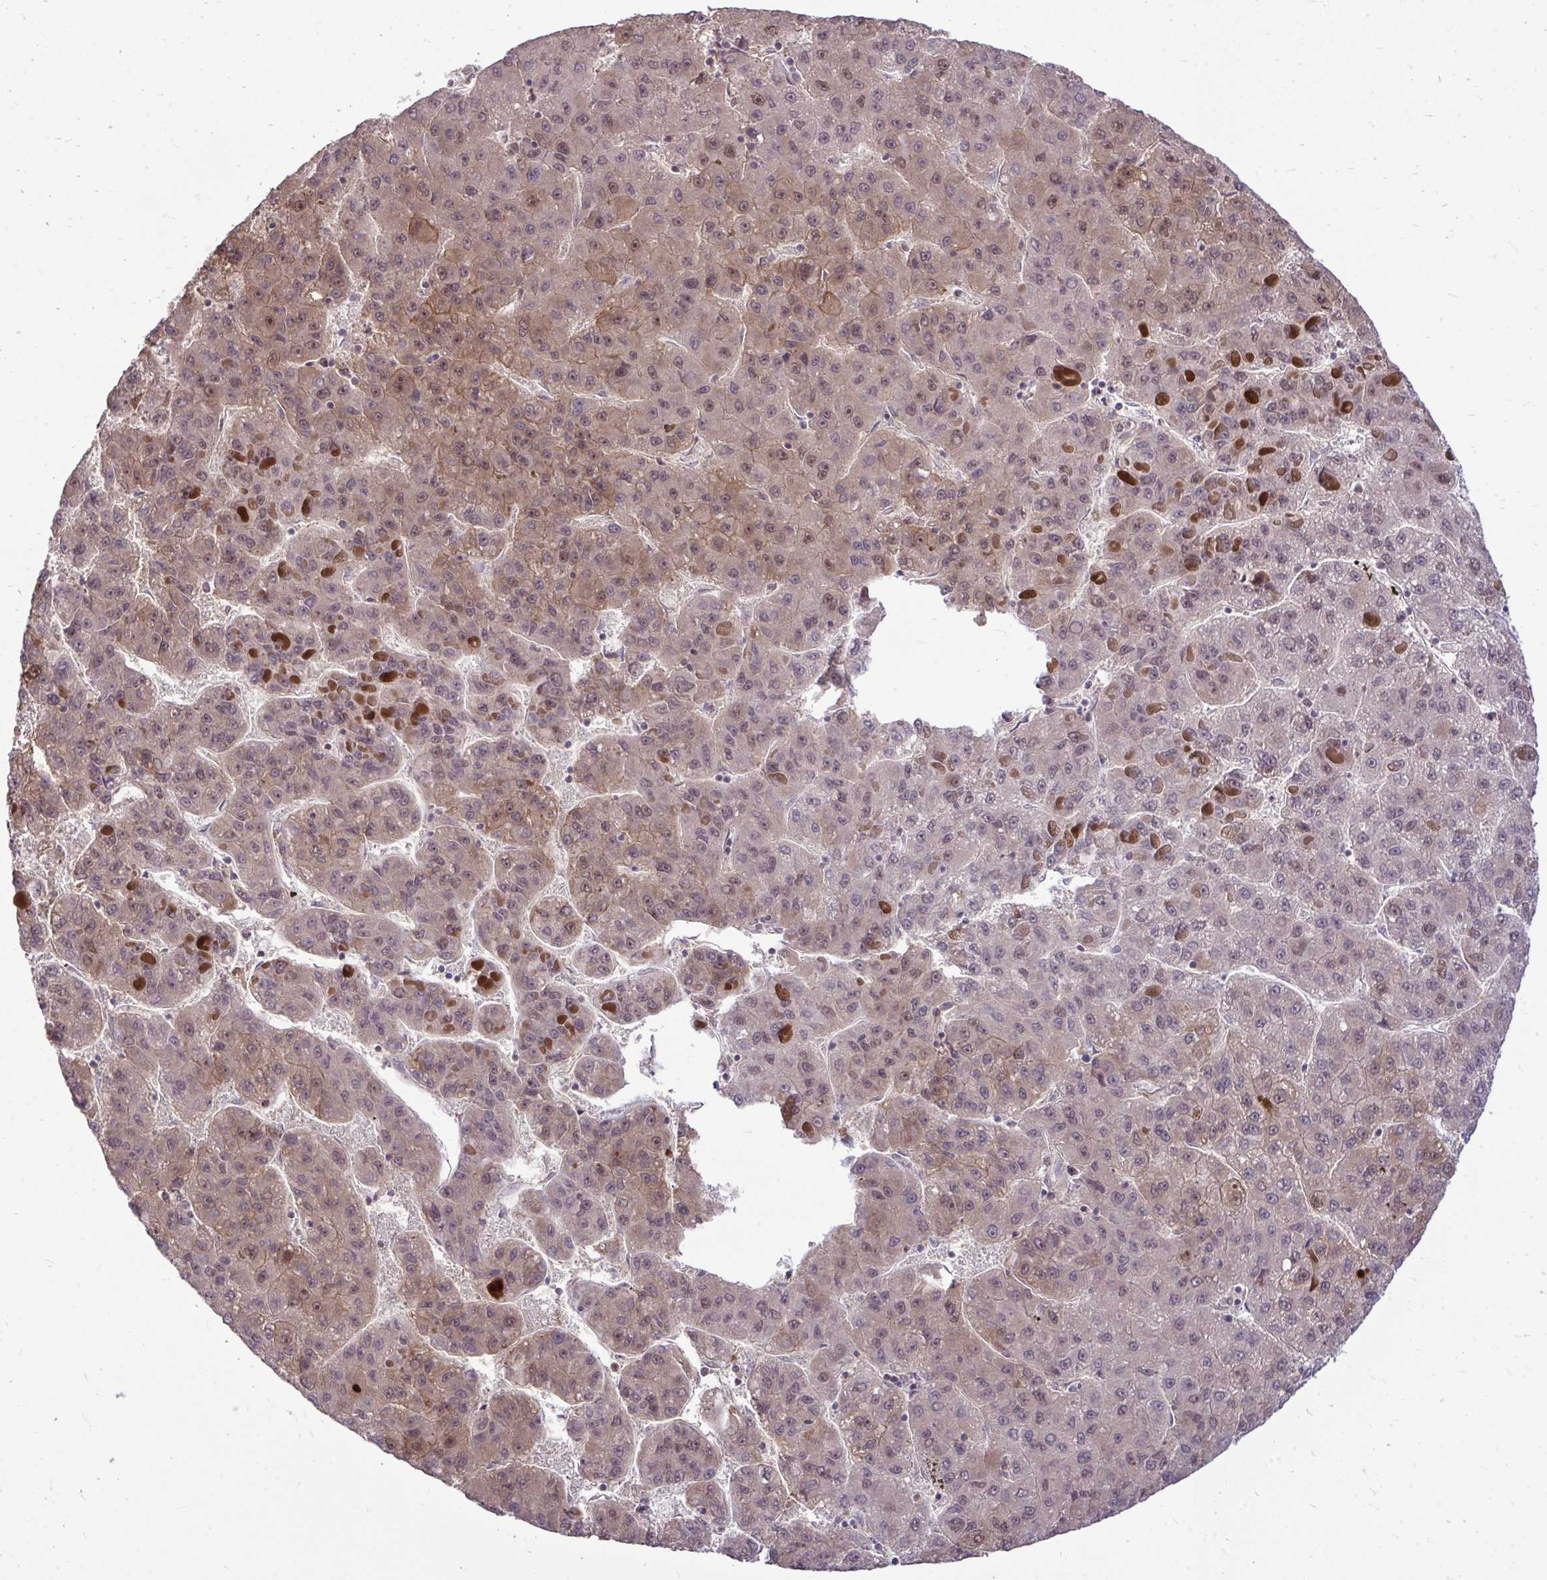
{"staining": {"intensity": "moderate", "quantity": "25%-75%", "location": "cytoplasmic/membranous,nuclear"}, "tissue": "liver cancer", "cell_type": "Tumor cells", "image_type": "cancer", "snomed": [{"axis": "morphology", "description": "Carcinoma, Hepatocellular, NOS"}, {"axis": "topography", "description": "Liver"}], "caption": "DAB (3,3'-diaminobenzidine) immunohistochemical staining of human hepatocellular carcinoma (liver) displays moderate cytoplasmic/membranous and nuclear protein expression in approximately 25%-75% of tumor cells. The protein of interest is stained brown, and the nuclei are stained in blue (DAB (3,3'-diaminobenzidine) IHC with brightfield microscopy, high magnification).", "gene": "ZSCAN9", "patient": {"sex": "female", "age": 82}}